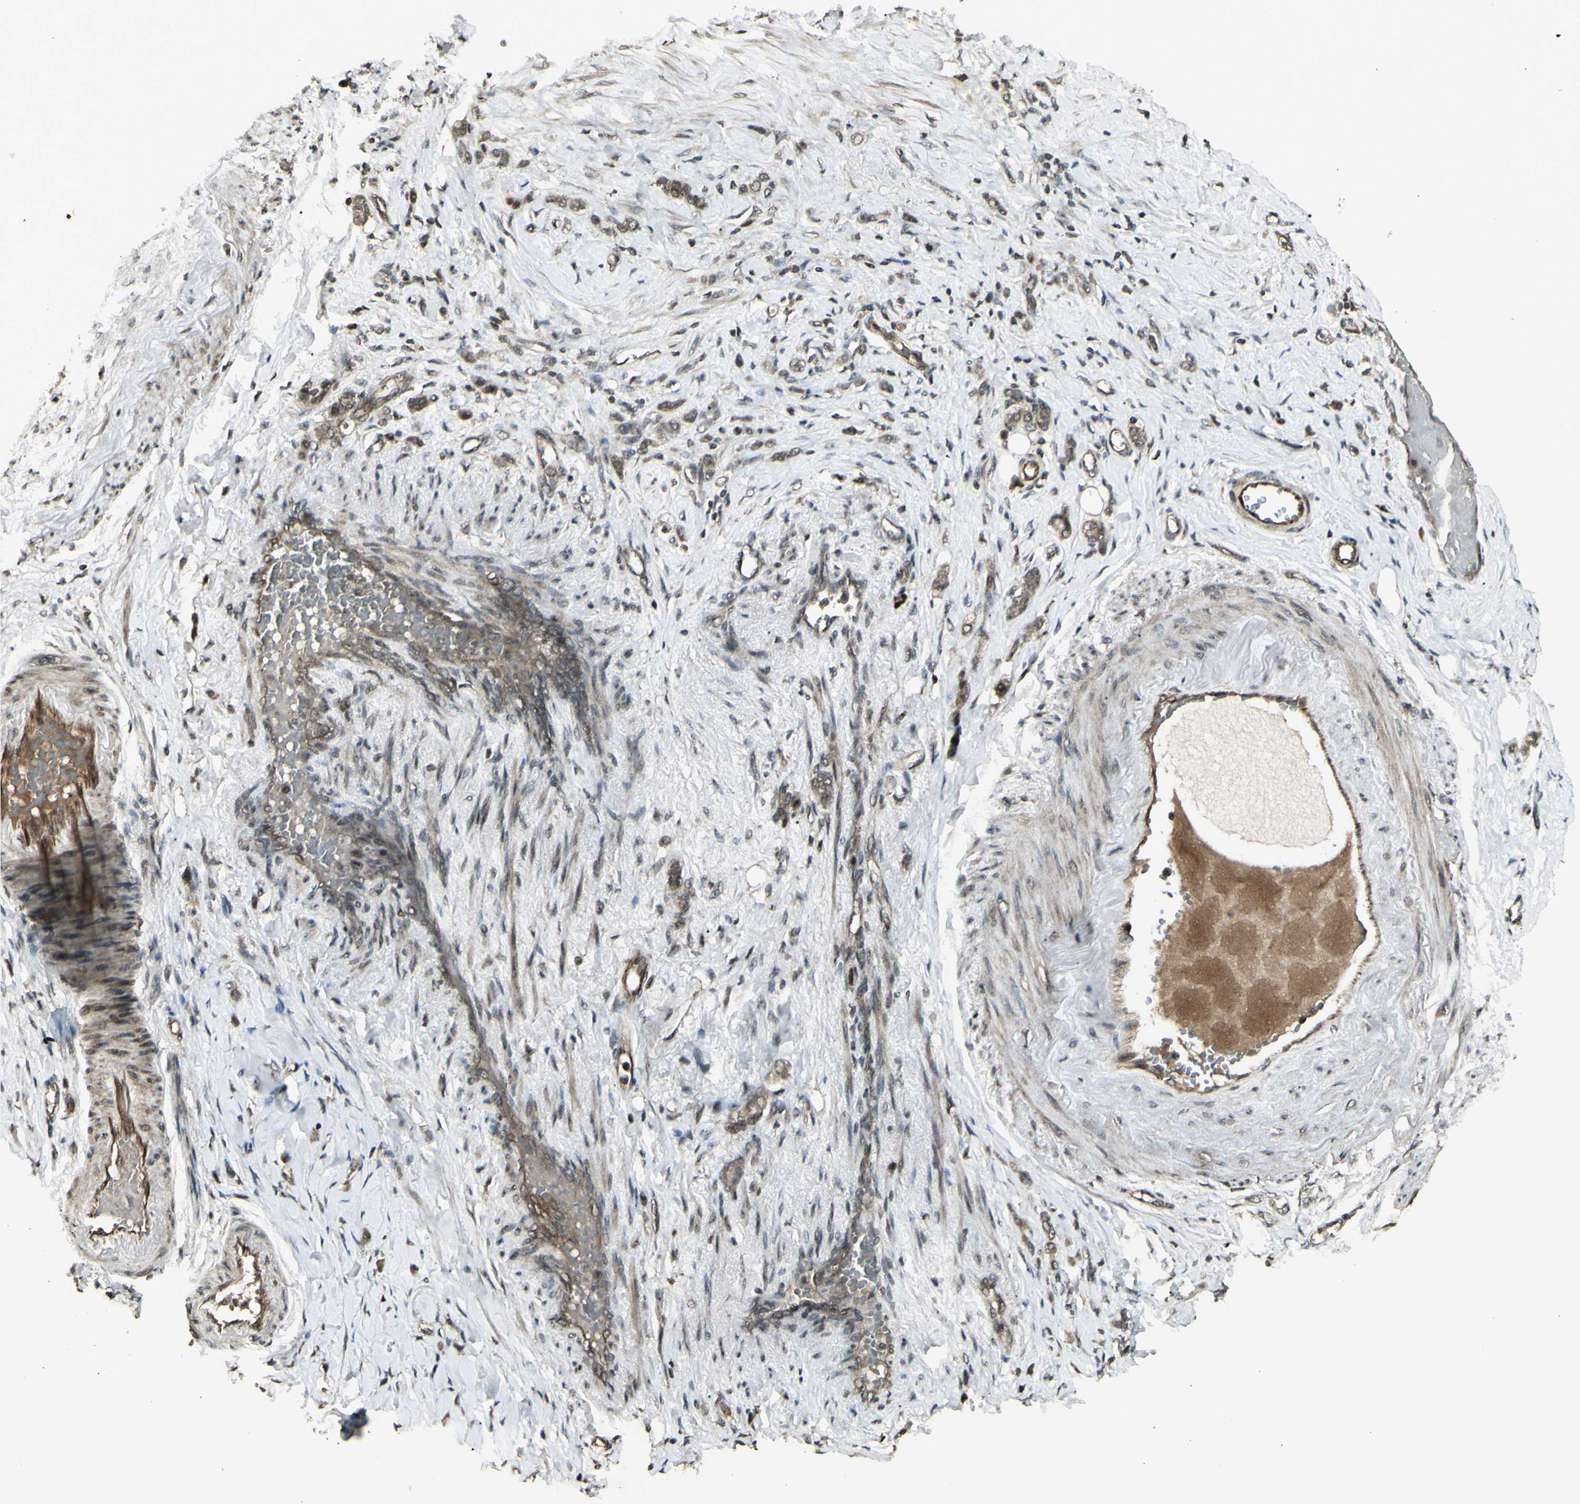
{"staining": {"intensity": "weak", "quantity": ">75%", "location": "cytoplasmic/membranous"}, "tissue": "stomach cancer", "cell_type": "Tumor cells", "image_type": "cancer", "snomed": [{"axis": "morphology", "description": "Adenocarcinoma, NOS"}, {"axis": "topography", "description": "Stomach"}], "caption": "IHC (DAB (3,3'-diaminobenzidine)) staining of stomach adenocarcinoma displays weak cytoplasmic/membranous protein positivity in about >75% of tumor cells. The staining is performed using DAB brown chromogen to label protein expression. The nuclei are counter-stained blue using hematoxylin.", "gene": "BLNK", "patient": {"sex": "male", "age": 82}}